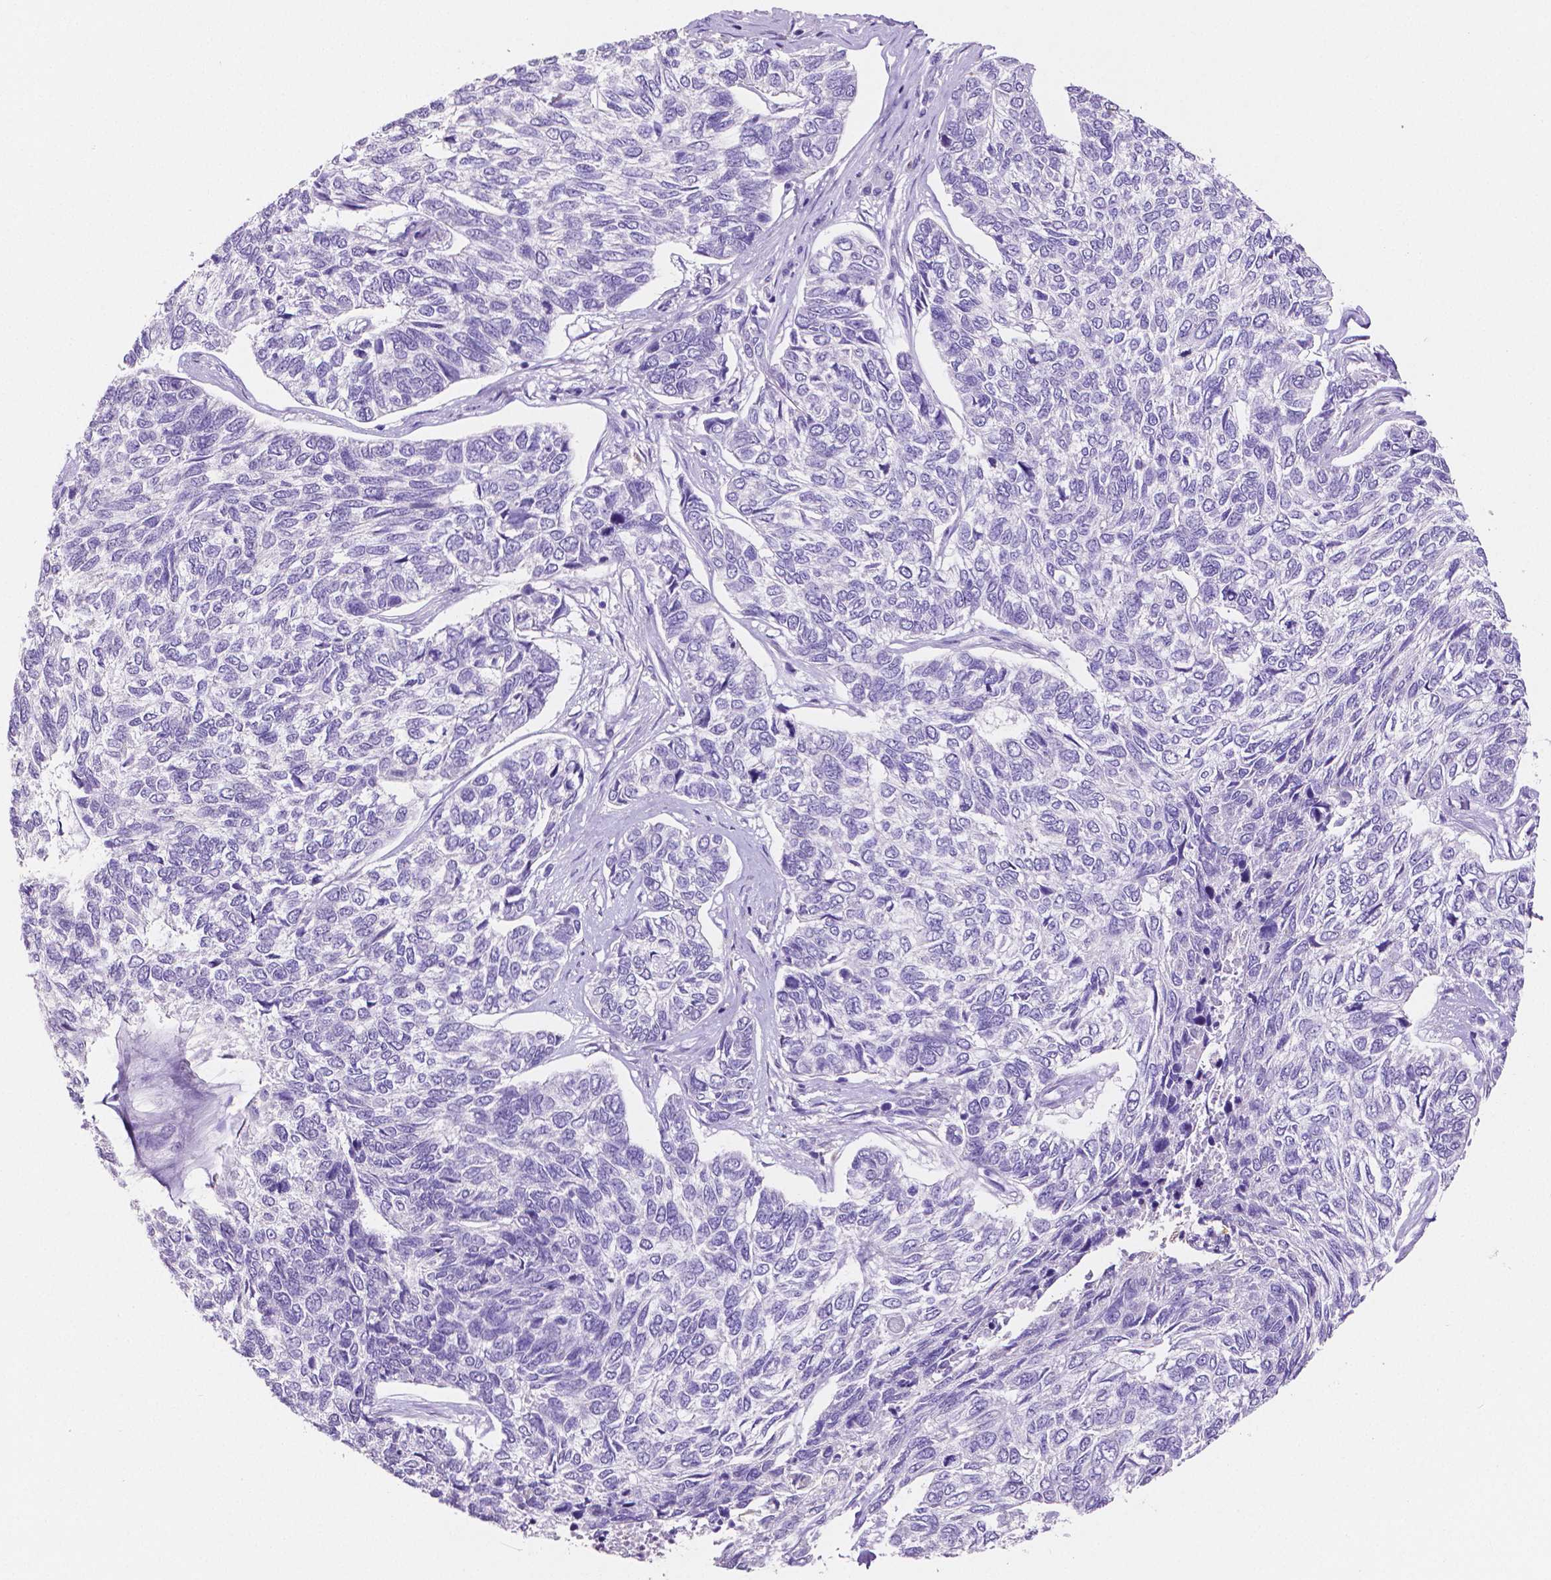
{"staining": {"intensity": "negative", "quantity": "none", "location": "none"}, "tissue": "skin cancer", "cell_type": "Tumor cells", "image_type": "cancer", "snomed": [{"axis": "morphology", "description": "Basal cell carcinoma"}, {"axis": "topography", "description": "Skin"}], "caption": "This image is of skin basal cell carcinoma stained with immunohistochemistry to label a protein in brown with the nuclei are counter-stained blue. There is no positivity in tumor cells.", "gene": "MMP9", "patient": {"sex": "female", "age": 65}}